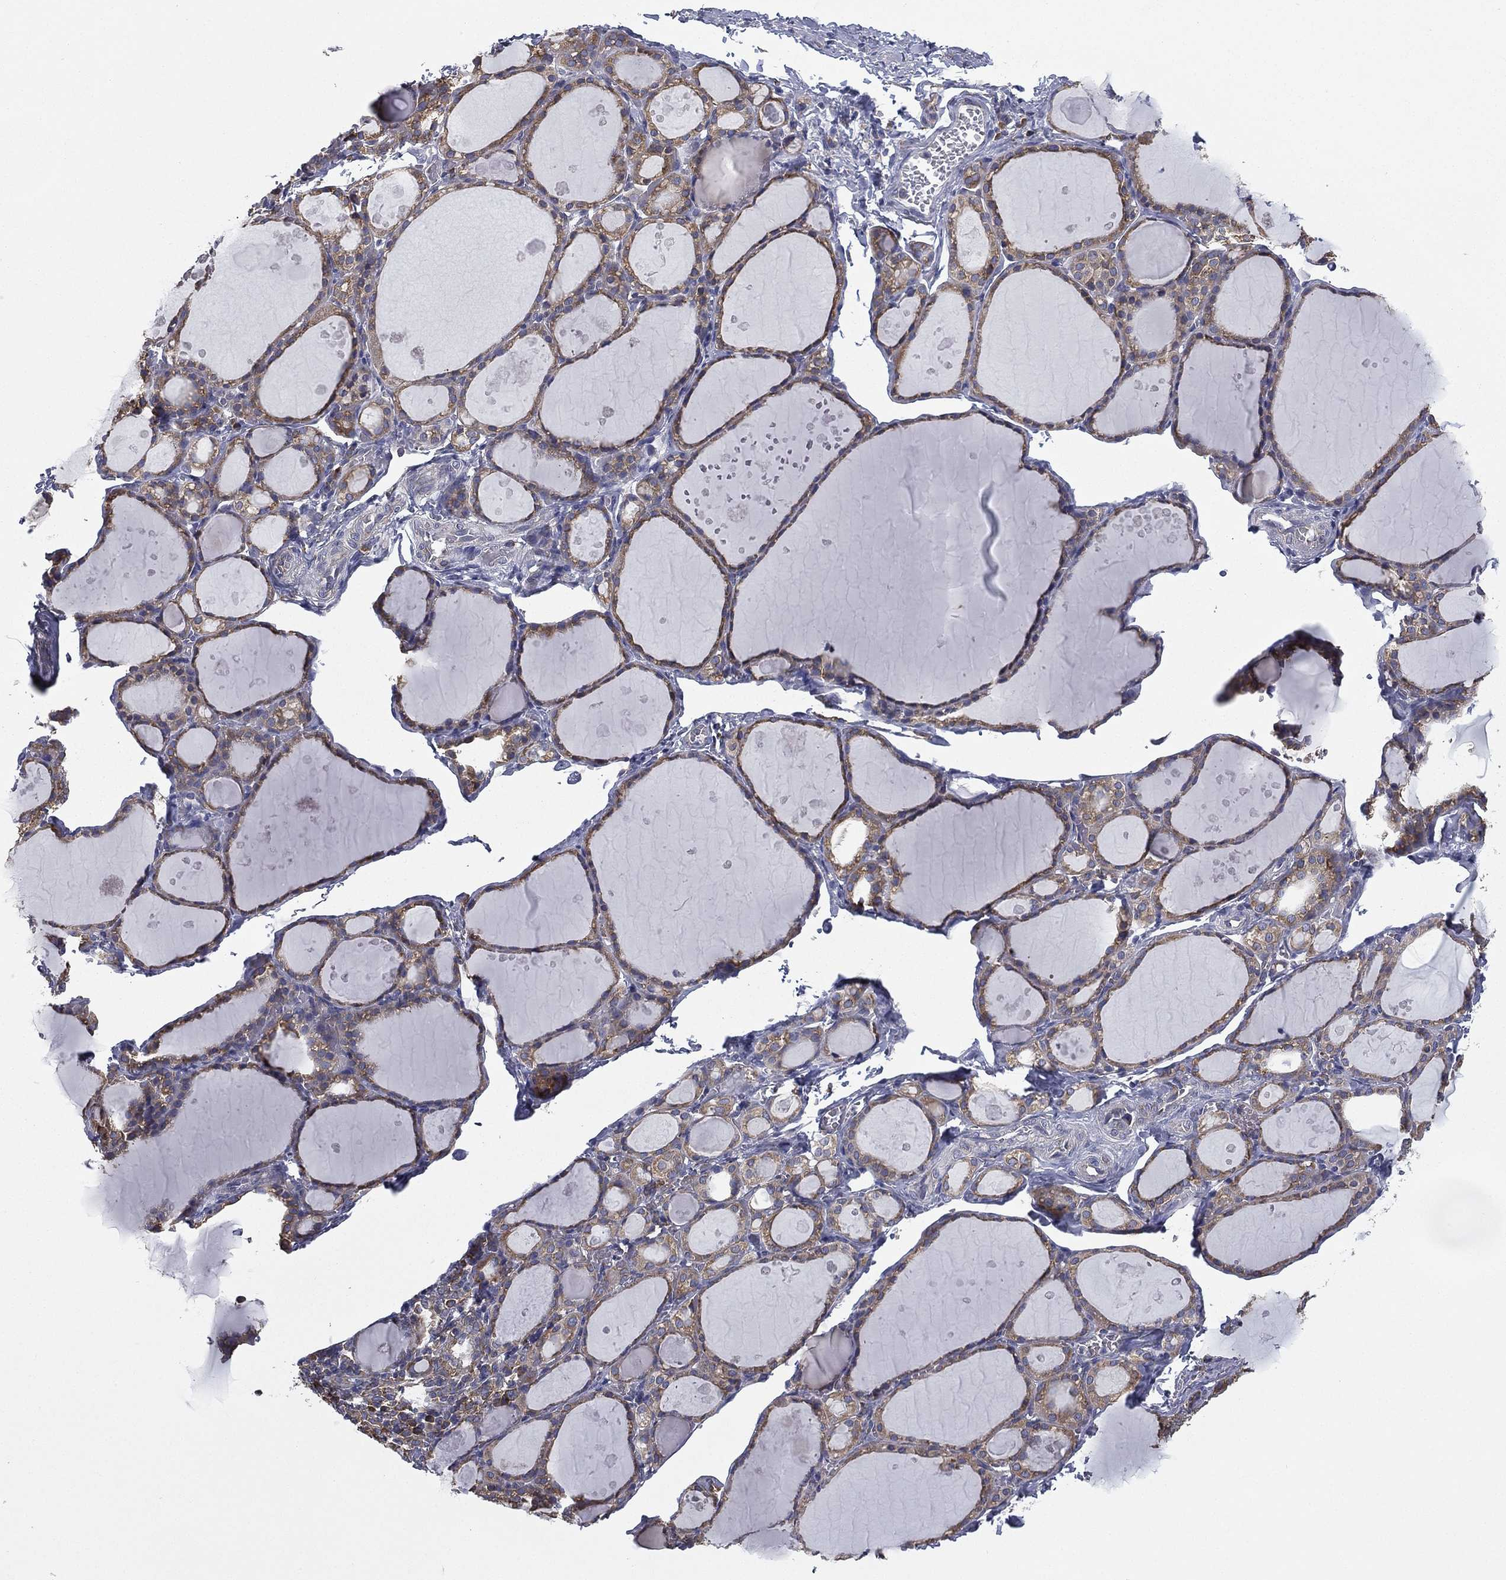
{"staining": {"intensity": "weak", "quantity": ">75%", "location": "cytoplasmic/membranous"}, "tissue": "thyroid gland", "cell_type": "Glandular cells", "image_type": "normal", "snomed": [{"axis": "morphology", "description": "Normal tissue, NOS"}, {"axis": "topography", "description": "Thyroid gland"}], "caption": "The image shows immunohistochemical staining of normal thyroid gland. There is weak cytoplasmic/membranous staining is appreciated in about >75% of glandular cells. (Stains: DAB (3,3'-diaminobenzidine) in brown, nuclei in blue, Microscopy: brightfield microscopy at high magnification).", "gene": "FARSA", "patient": {"sex": "male", "age": 68}}